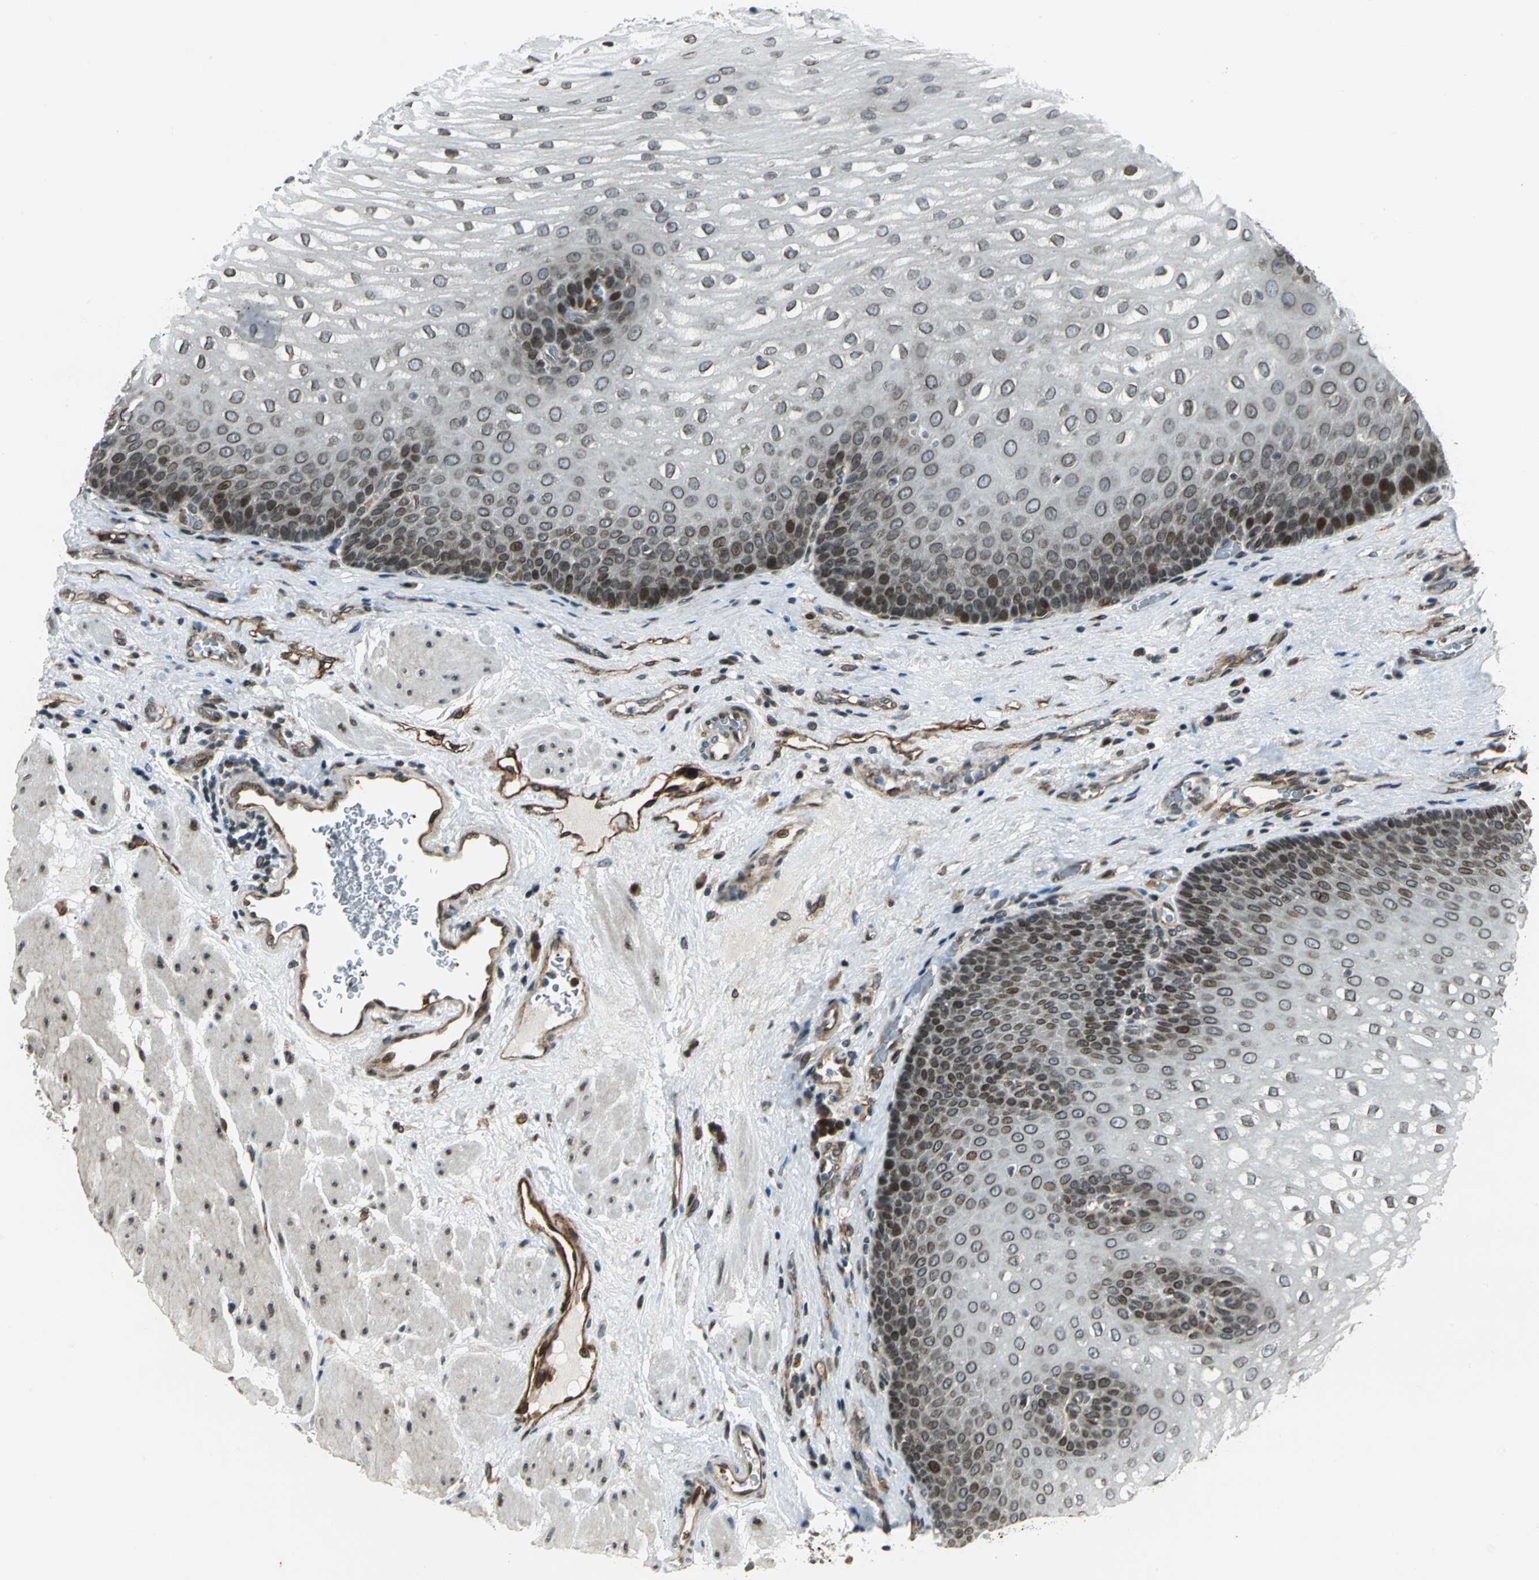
{"staining": {"intensity": "strong", "quantity": "25%-75%", "location": "nuclear"}, "tissue": "esophagus", "cell_type": "Squamous epithelial cells", "image_type": "normal", "snomed": [{"axis": "morphology", "description": "Normal tissue, NOS"}, {"axis": "topography", "description": "Esophagus"}], "caption": "A high amount of strong nuclear expression is seen in approximately 25%-75% of squamous epithelial cells in benign esophagus.", "gene": "BRIP1", "patient": {"sex": "male", "age": 48}}